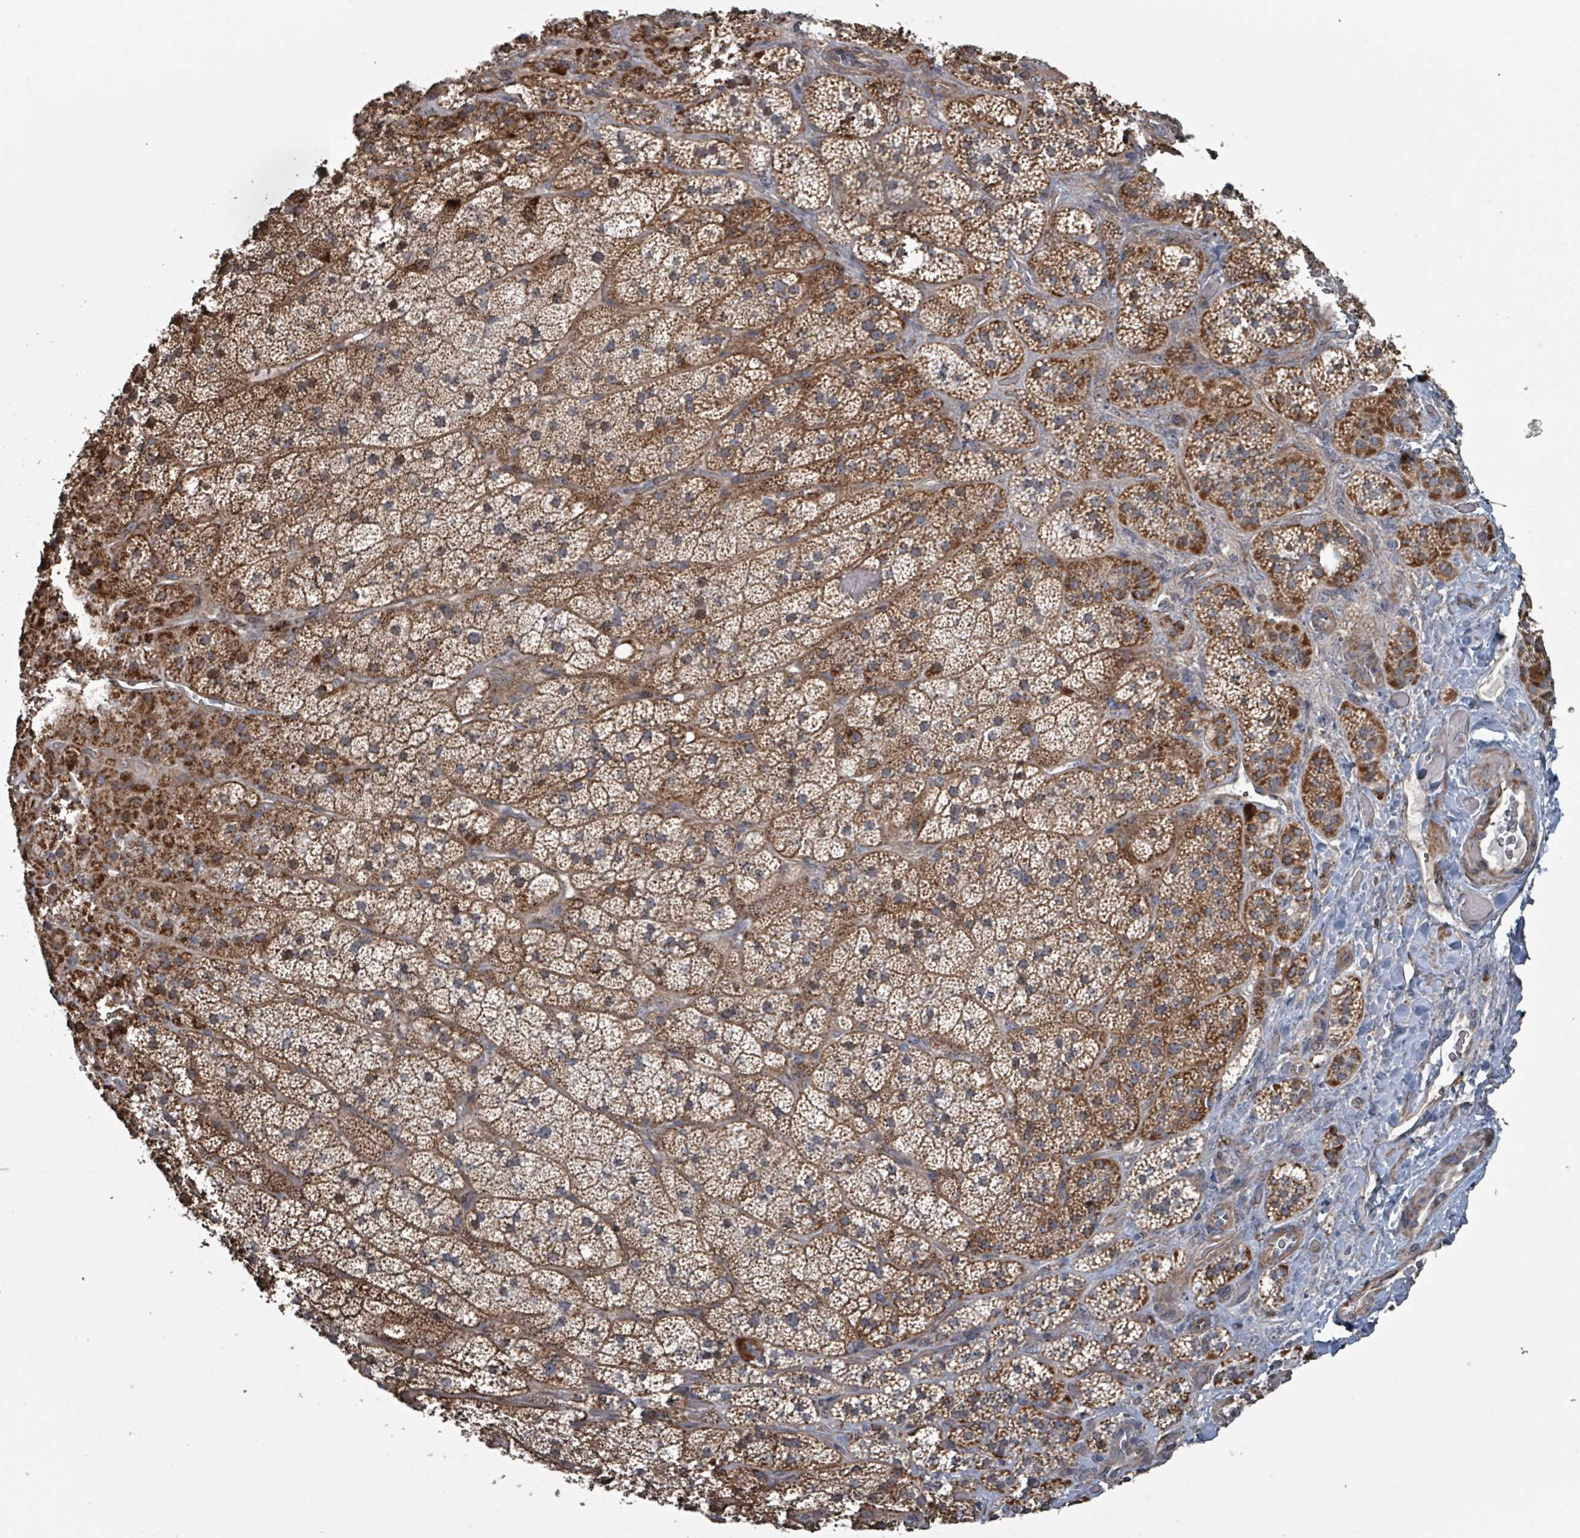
{"staining": {"intensity": "moderate", "quantity": ">75%", "location": "cytoplasmic/membranous"}, "tissue": "adrenal gland", "cell_type": "Glandular cells", "image_type": "normal", "snomed": [{"axis": "morphology", "description": "Normal tissue, NOS"}, {"axis": "topography", "description": "Adrenal gland"}], "caption": "Immunohistochemical staining of normal human adrenal gland exhibits moderate cytoplasmic/membranous protein expression in about >75% of glandular cells.", "gene": "MRPL4", "patient": {"sex": "male", "age": 57}}